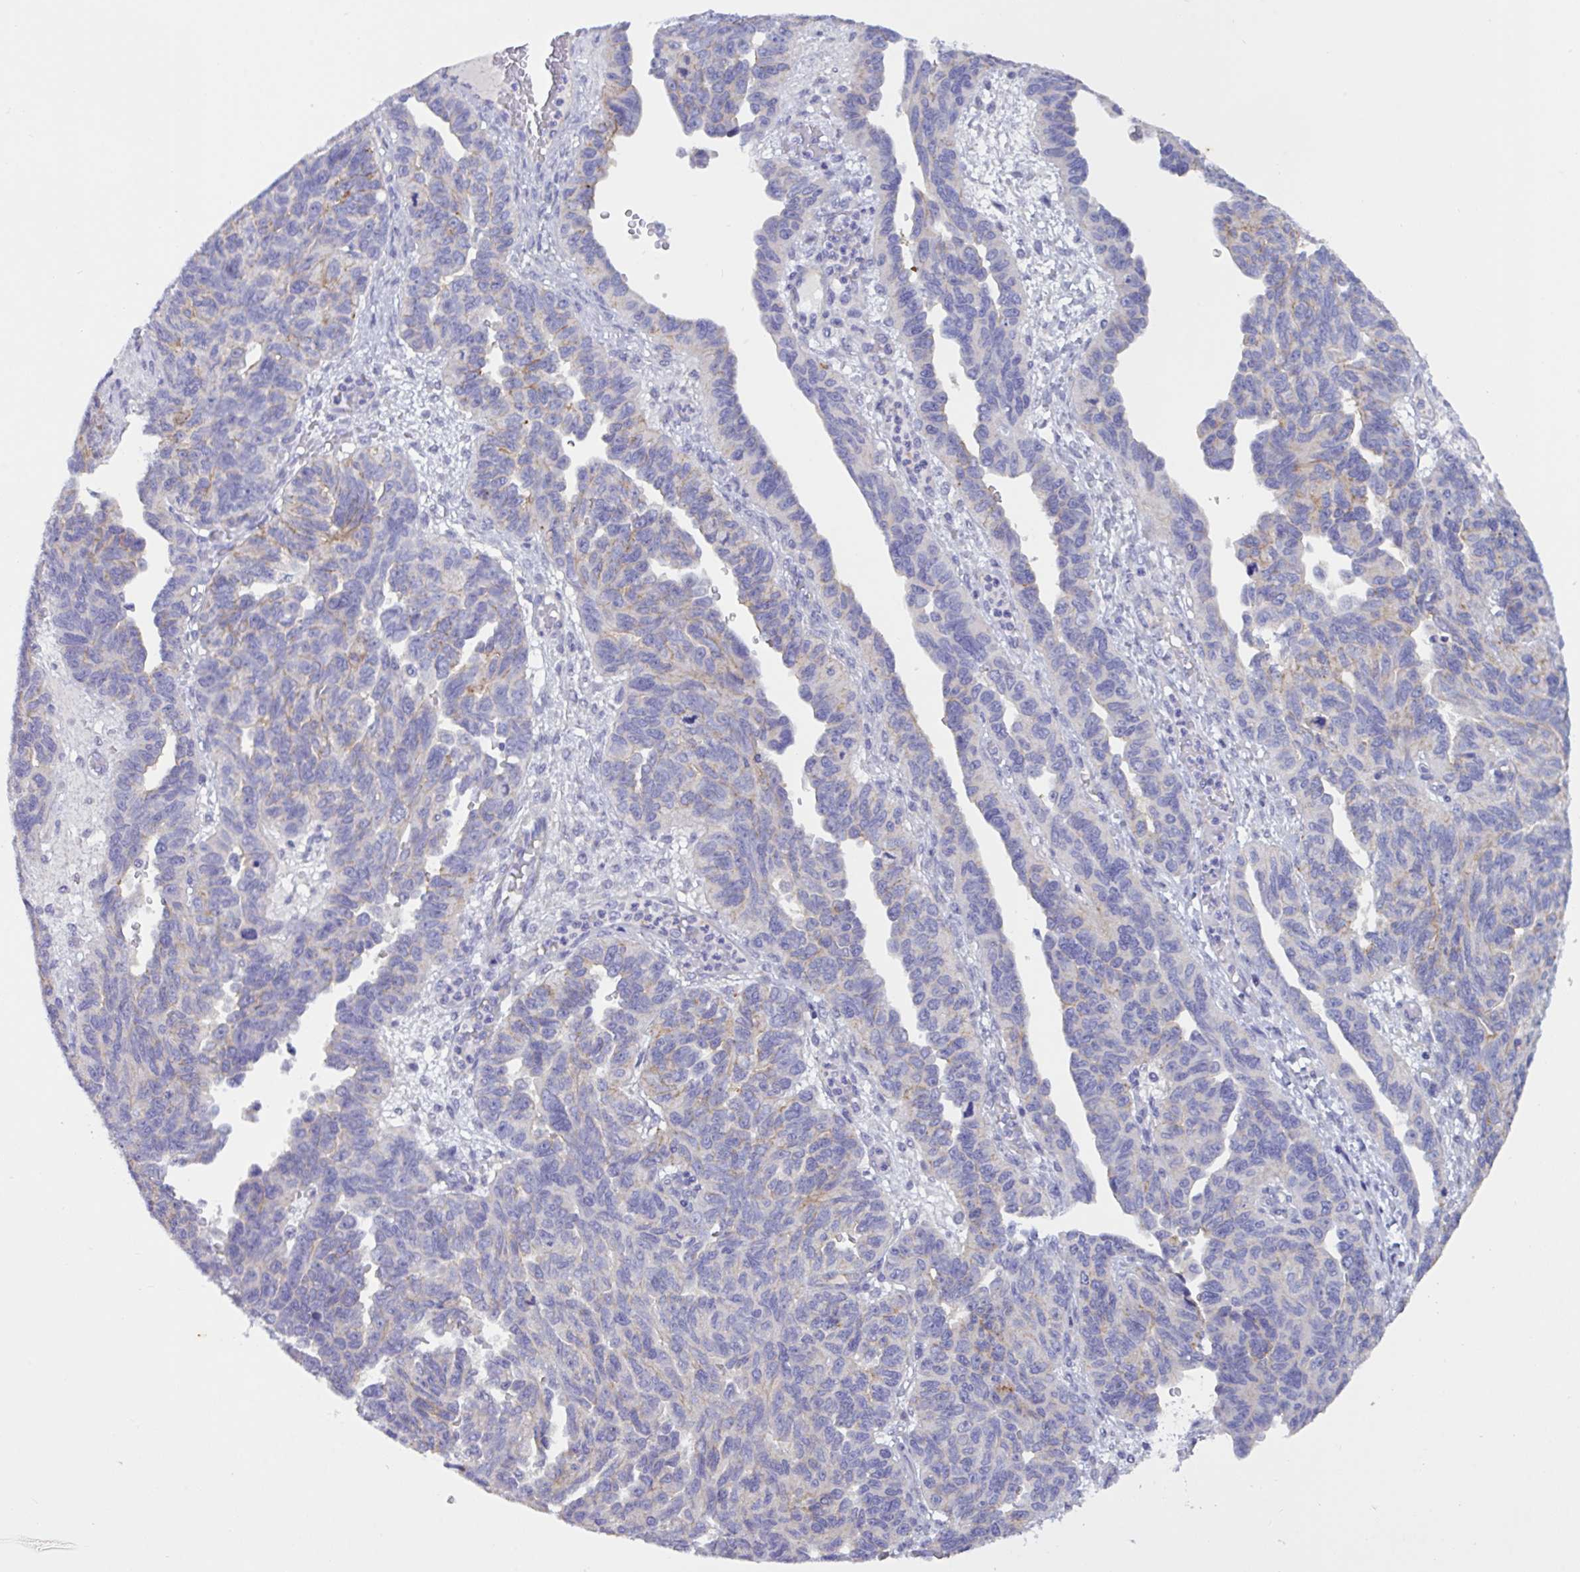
{"staining": {"intensity": "weak", "quantity": "<25%", "location": "cytoplasmic/membranous"}, "tissue": "ovarian cancer", "cell_type": "Tumor cells", "image_type": "cancer", "snomed": [{"axis": "morphology", "description": "Cystadenocarcinoma, serous, NOS"}, {"axis": "topography", "description": "Ovary"}], "caption": "This is an immunohistochemistry image of ovarian cancer (serous cystadenocarcinoma). There is no positivity in tumor cells.", "gene": "SLC66A1", "patient": {"sex": "female", "age": 64}}